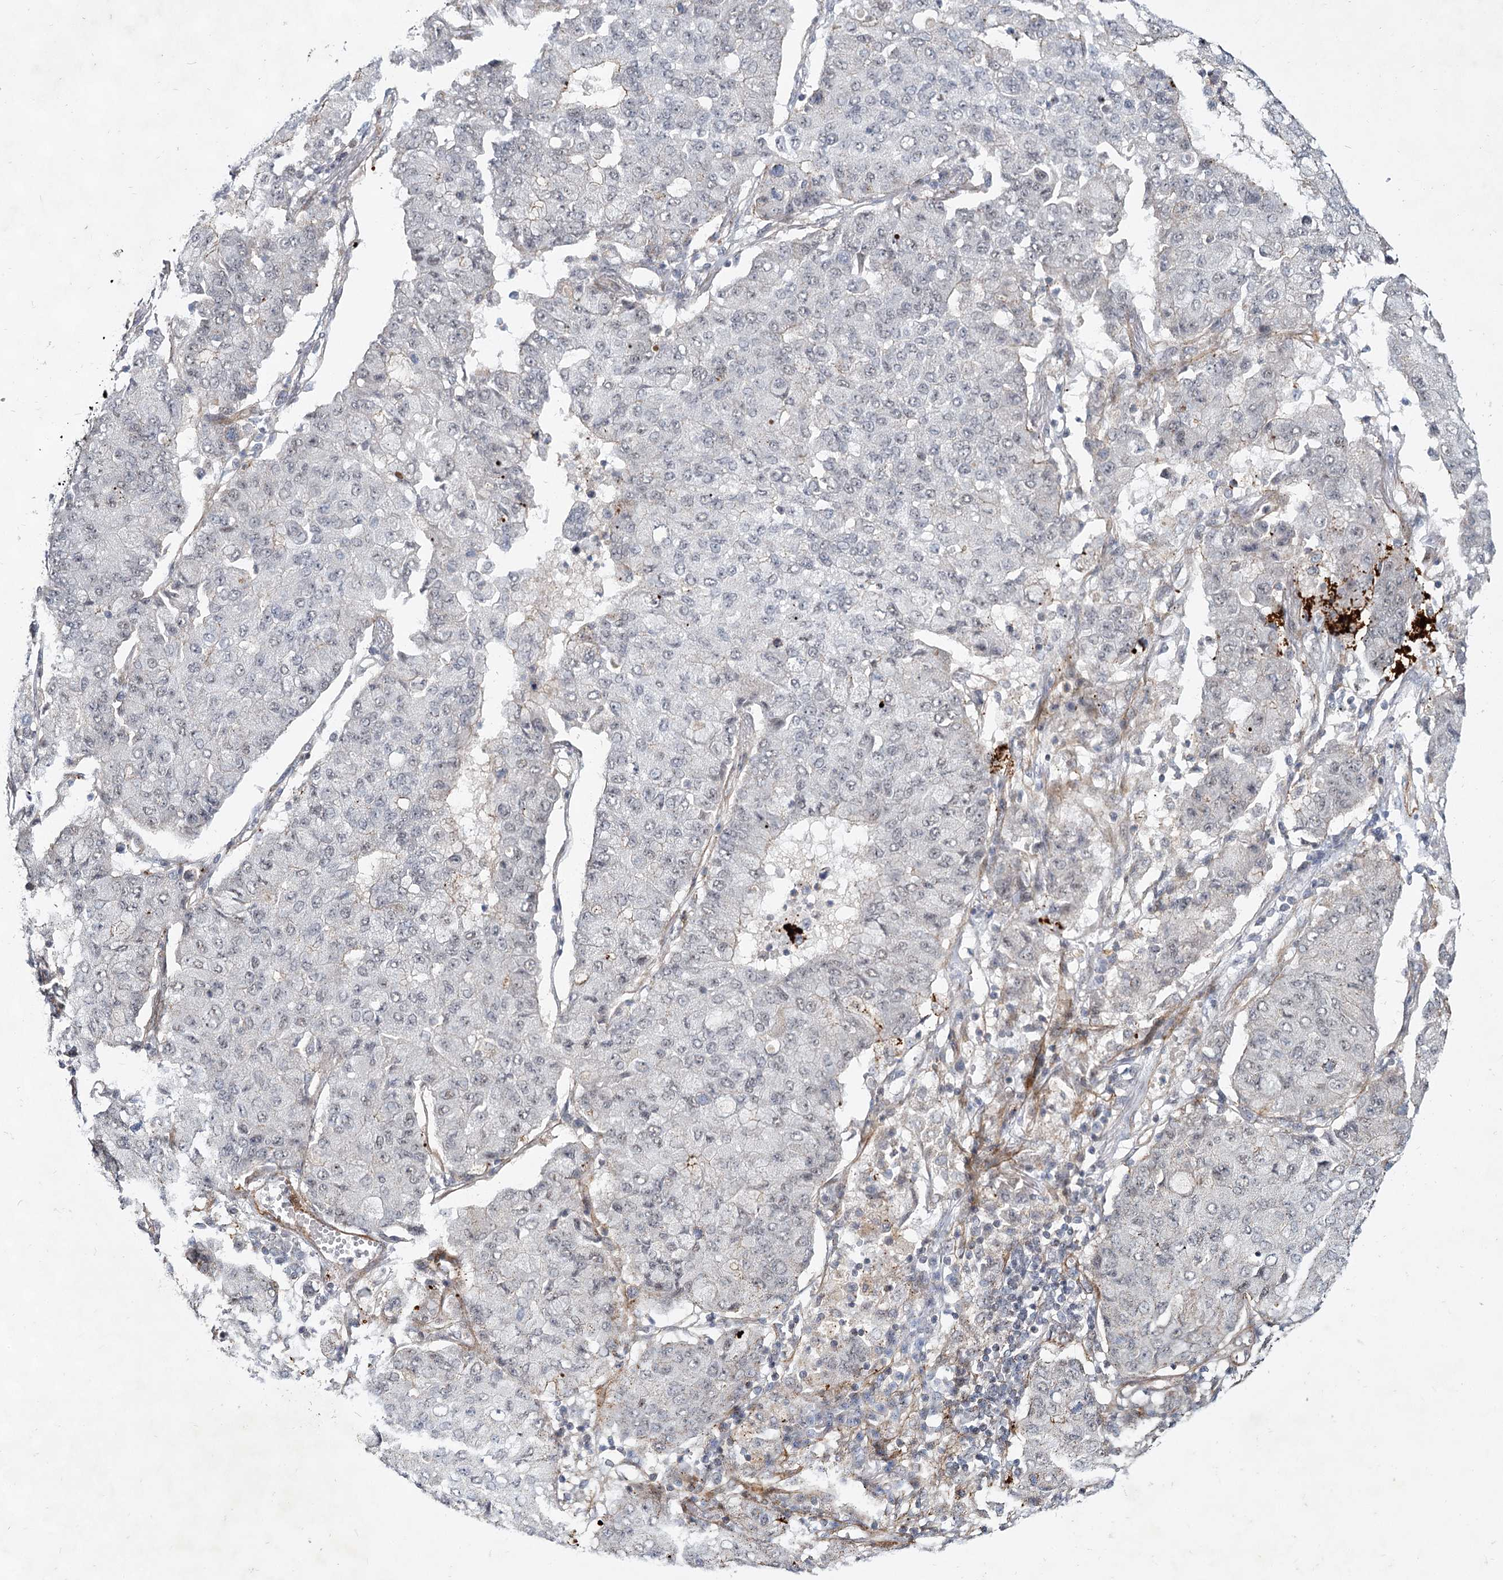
{"staining": {"intensity": "negative", "quantity": "none", "location": "none"}, "tissue": "lung cancer", "cell_type": "Tumor cells", "image_type": "cancer", "snomed": [{"axis": "morphology", "description": "Squamous cell carcinoma, NOS"}, {"axis": "topography", "description": "Lung"}], "caption": "Immunohistochemistry of lung cancer (squamous cell carcinoma) exhibits no expression in tumor cells.", "gene": "ATL2", "patient": {"sex": "male", "age": 74}}